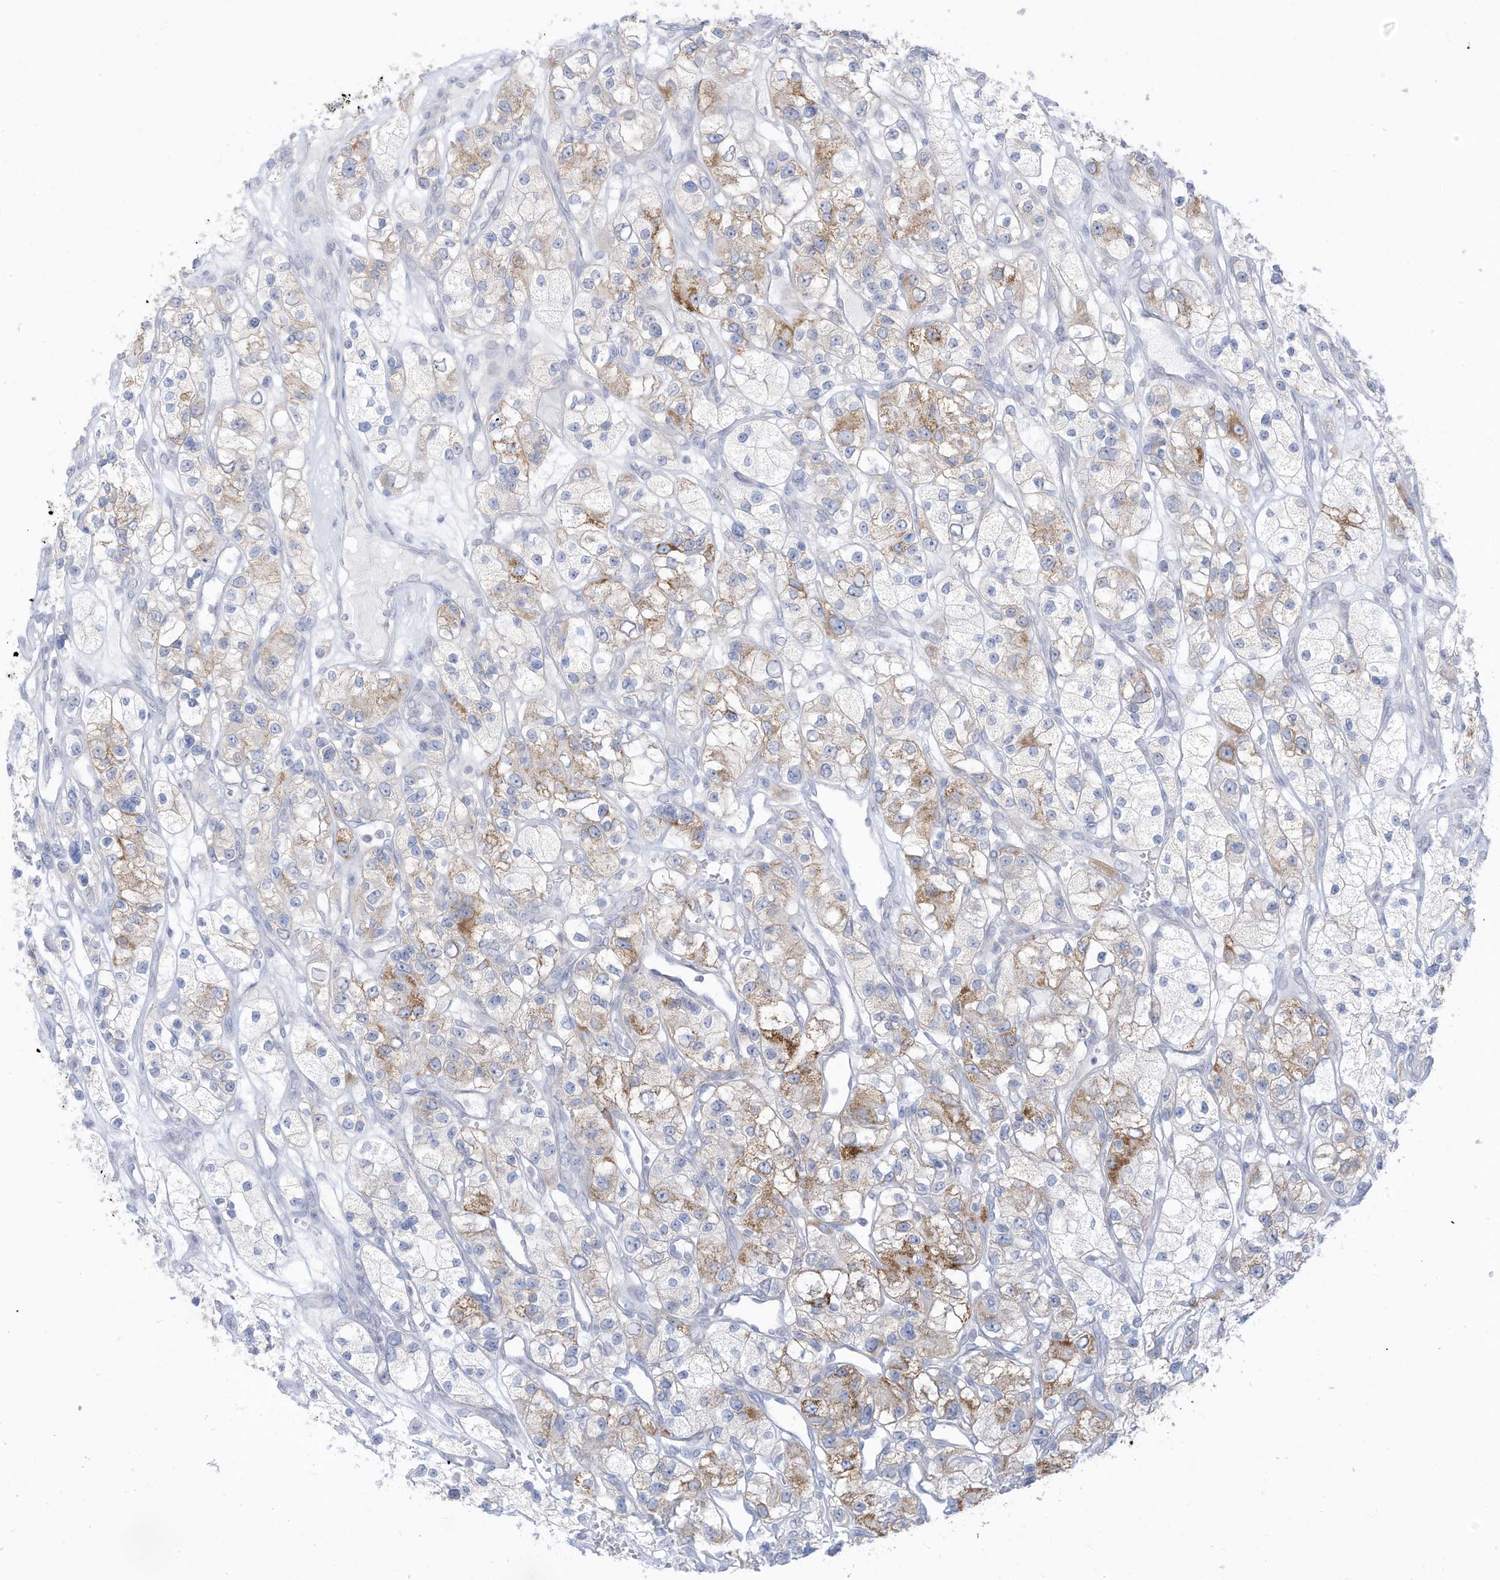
{"staining": {"intensity": "moderate", "quantity": "<25%", "location": "cytoplasmic/membranous"}, "tissue": "renal cancer", "cell_type": "Tumor cells", "image_type": "cancer", "snomed": [{"axis": "morphology", "description": "Adenocarcinoma, NOS"}, {"axis": "topography", "description": "Kidney"}], "caption": "Approximately <25% of tumor cells in adenocarcinoma (renal) reveal moderate cytoplasmic/membranous protein expression as visualized by brown immunohistochemical staining.", "gene": "OGT", "patient": {"sex": "female", "age": 57}}